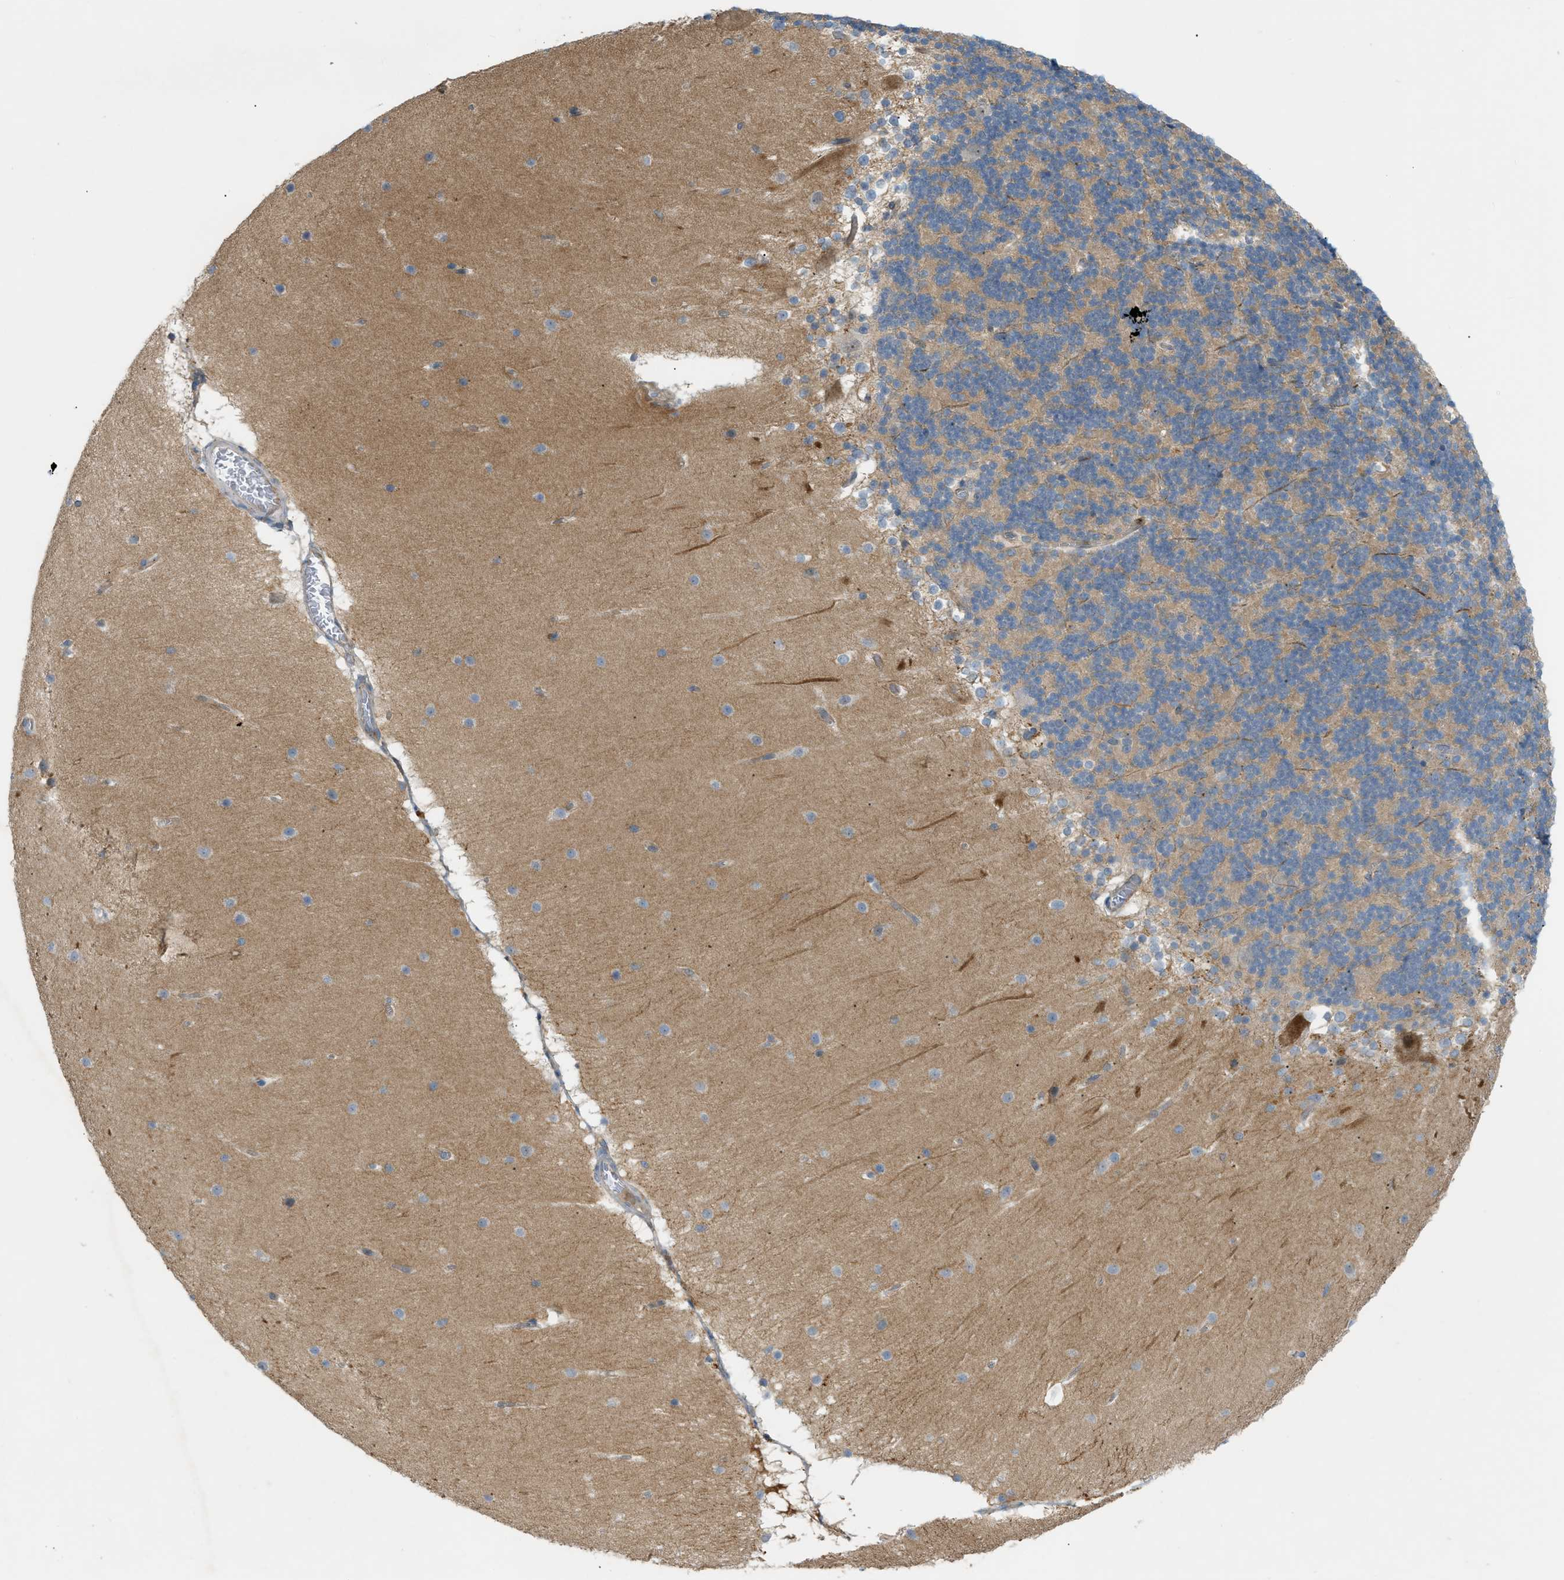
{"staining": {"intensity": "weak", "quantity": ">75%", "location": "cytoplasmic/membranous"}, "tissue": "cerebellum", "cell_type": "Cells in granular layer", "image_type": "normal", "snomed": [{"axis": "morphology", "description": "Normal tissue, NOS"}, {"axis": "topography", "description": "Cerebellum"}], "caption": "Unremarkable cerebellum was stained to show a protein in brown. There is low levels of weak cytoplasmic/membranous positivity in about >75% of cells in granular layer. Using DAB (3,3'-diaminobenzidine) (brown) and hematoxylin (blue) stains, captured at high magnification using brightfield microscopy.", "gene": "GRK6", "patient": {"sex": "female", "age": 19}}